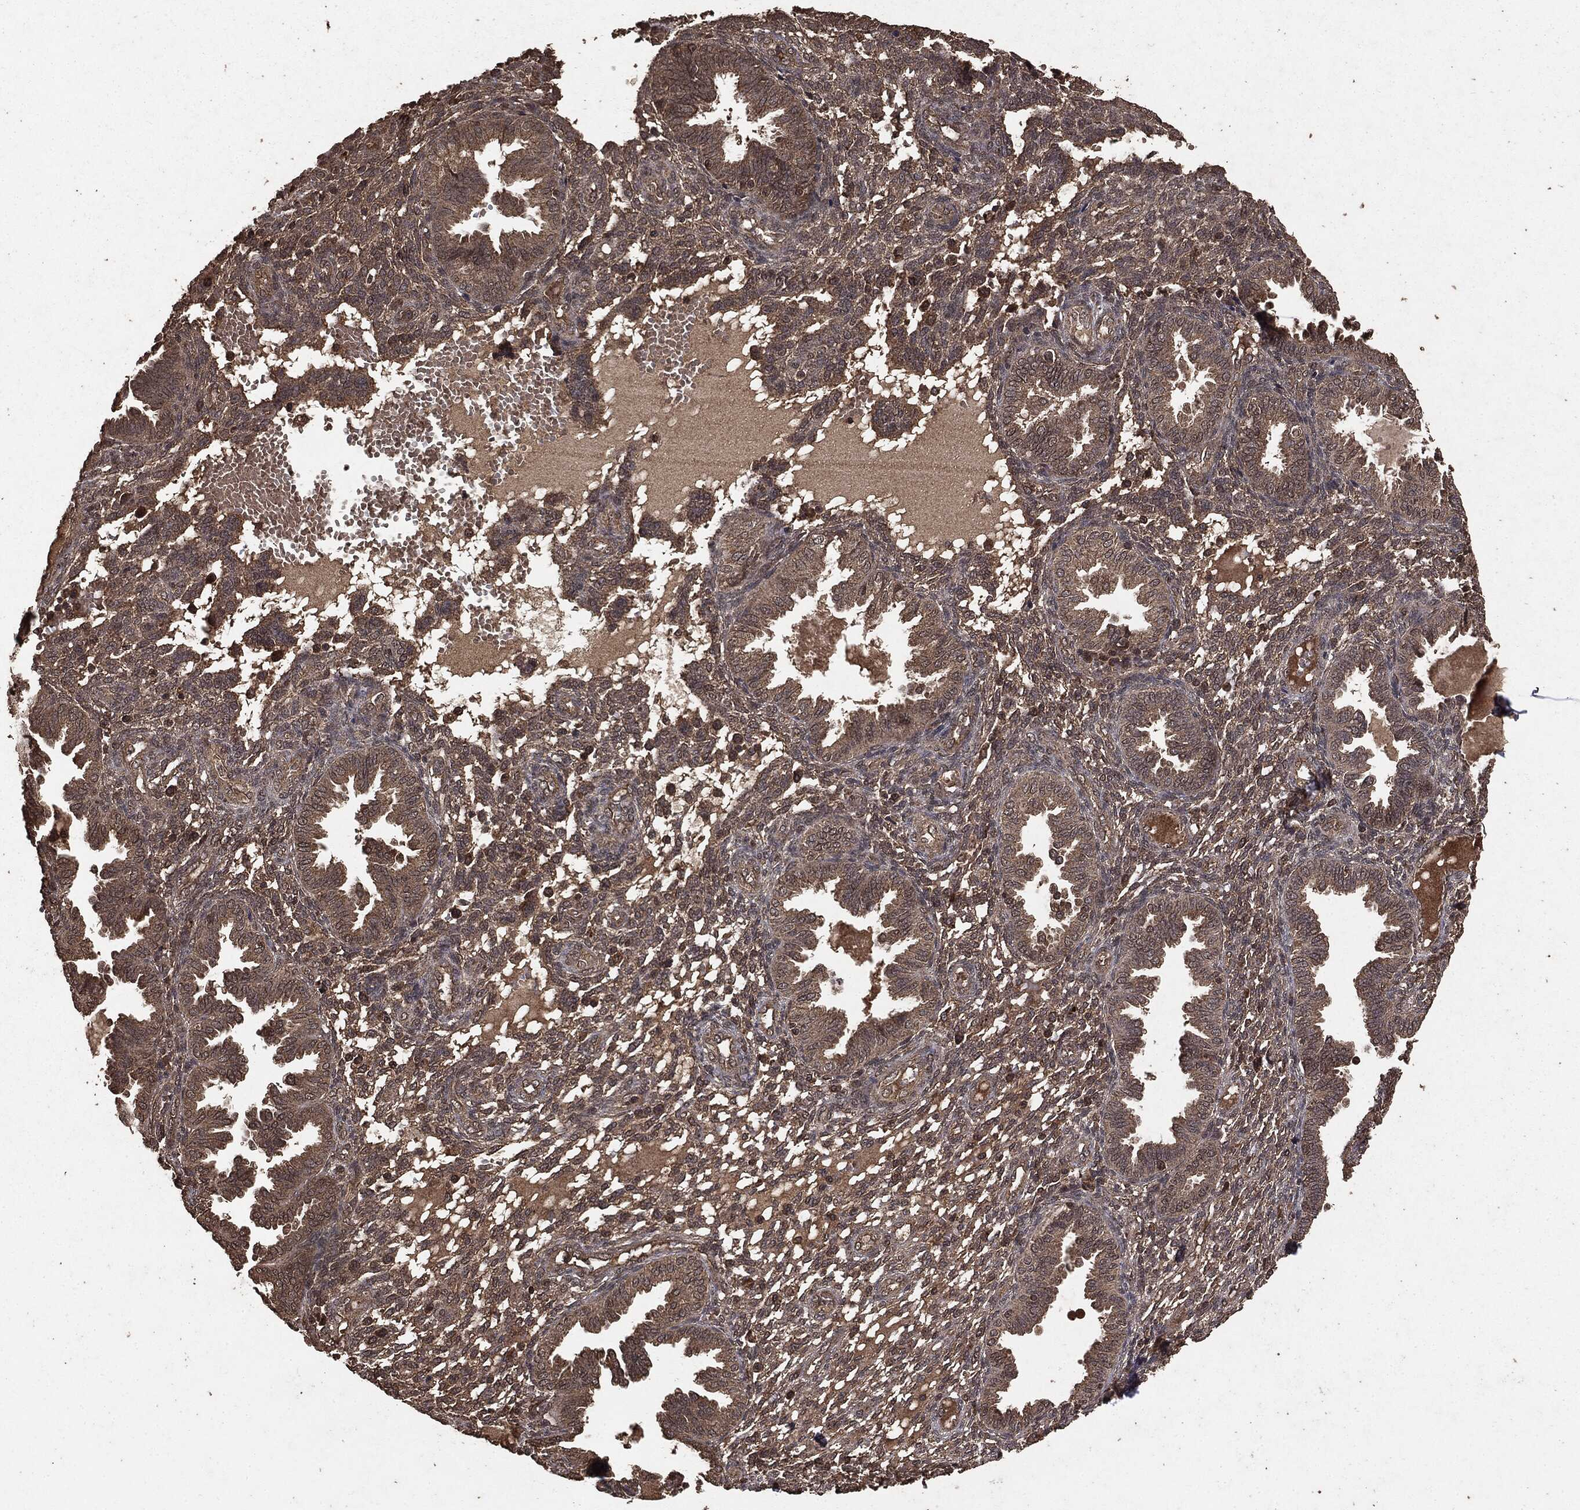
{"staining": {"intensity": "weak", "quantity": "<25%", "location": "cytoplasmic/membranous"}, "tissue": "endometrium", "cell_type": "Cells in endometrial stroma", "image_type": "normal", "snomed": [{"axis": "morphology", "description": "Normal tissue, NOS"}, {"axis": "topography", "description": "Endometrium"}], "caption": "Human endometrium stained for a protein using immunohistochemistry demonstrates no positivity in cells in endometrial stroma.", "gene": "NME1", "patient": {"sex": "female", "age": 42}}